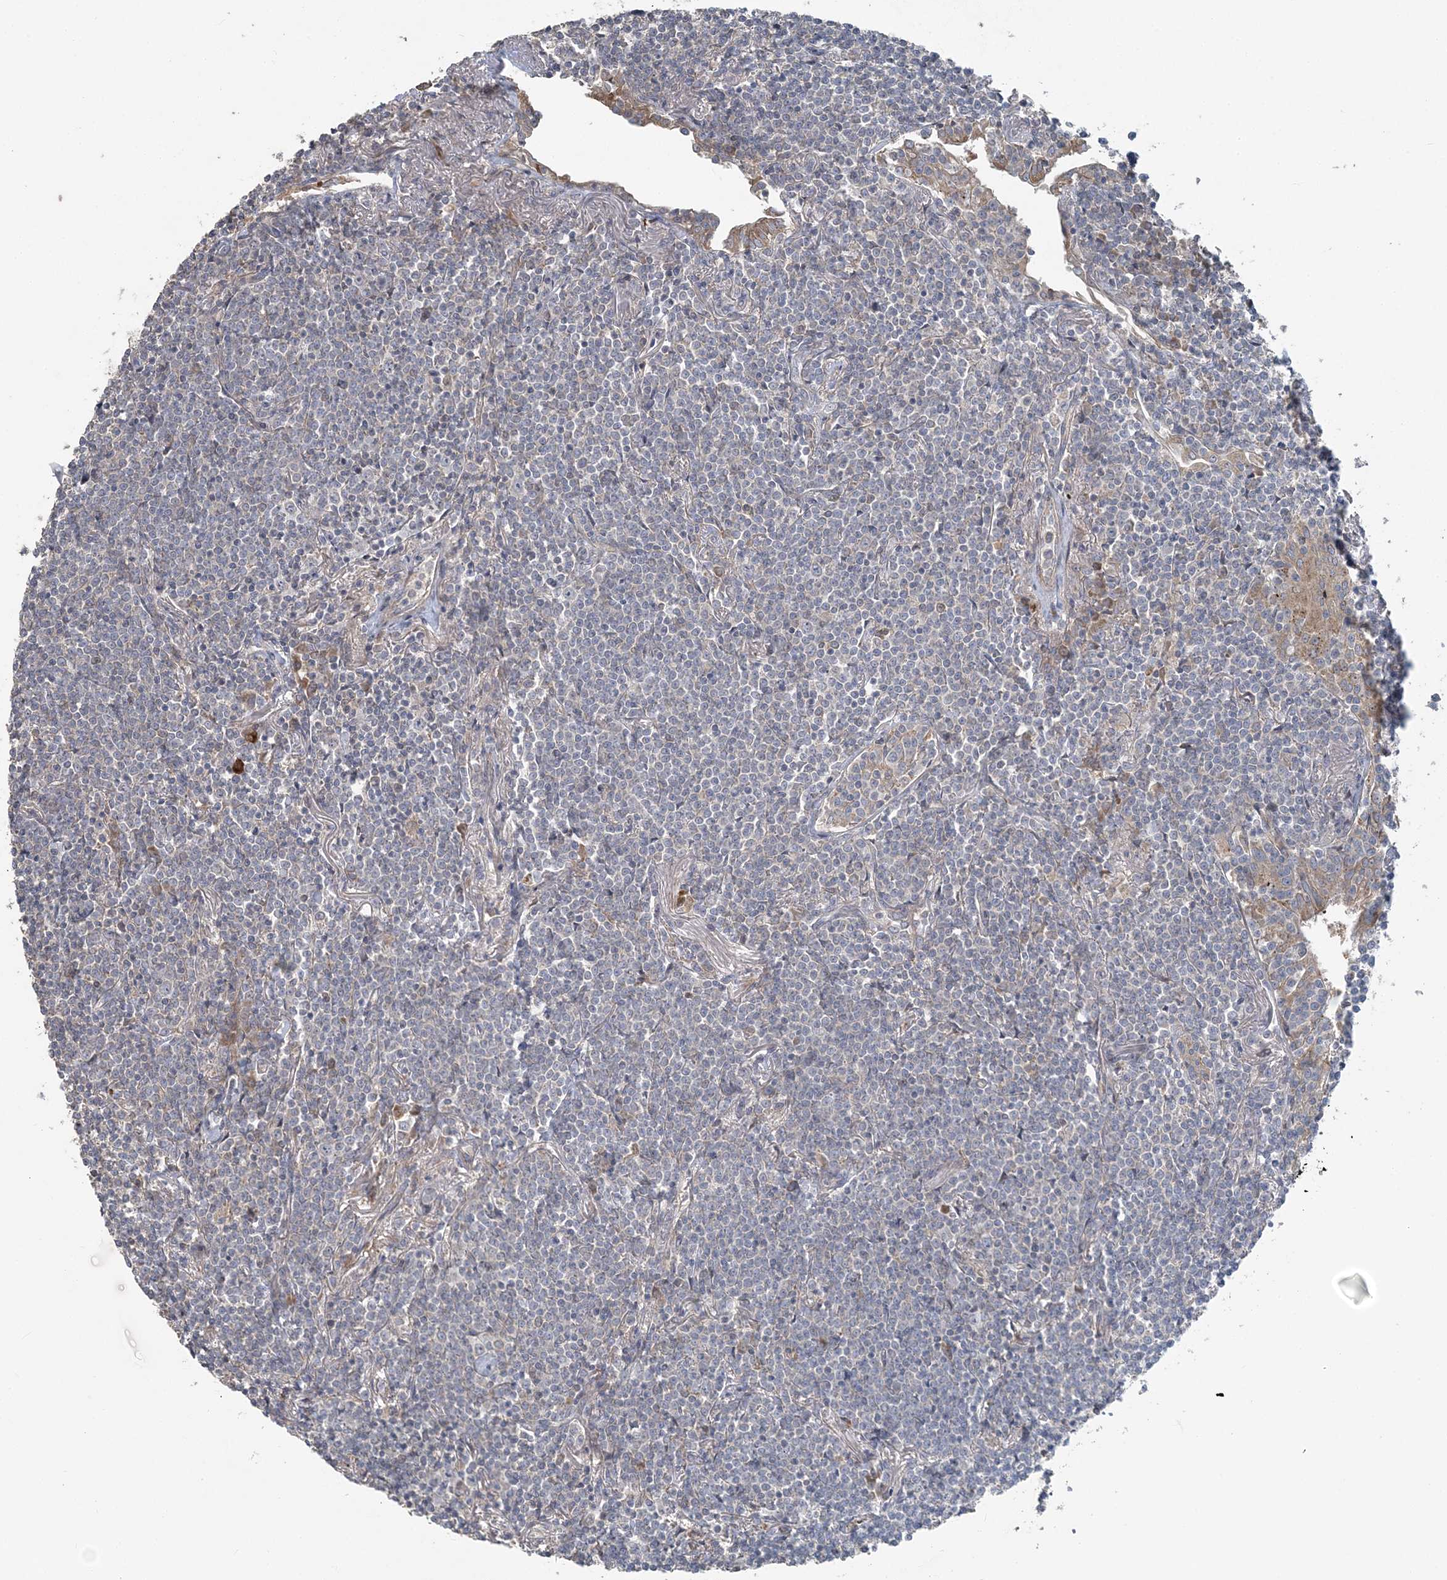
{"staining": {"intensity": "negative", "quantity": "none", "location": "none"}, "tissue": "lymphoma", "cell_type": "Tumor cells", "image_type": "cancer", "snomed": [{"axis": "morphology", "description": "Malignant lymphoma, non-Hodgkin's type, Low grade"}, {"axis": "topography", "description": "Lung"}], "caption": "Immunohistochemical staining of malignant lymphoma, non-Hodgkin's type (low-grade) displays no significant expression in tumor cells.", "gene": "SLC4A10", "patient": {"sex": "female", "age": 71}}